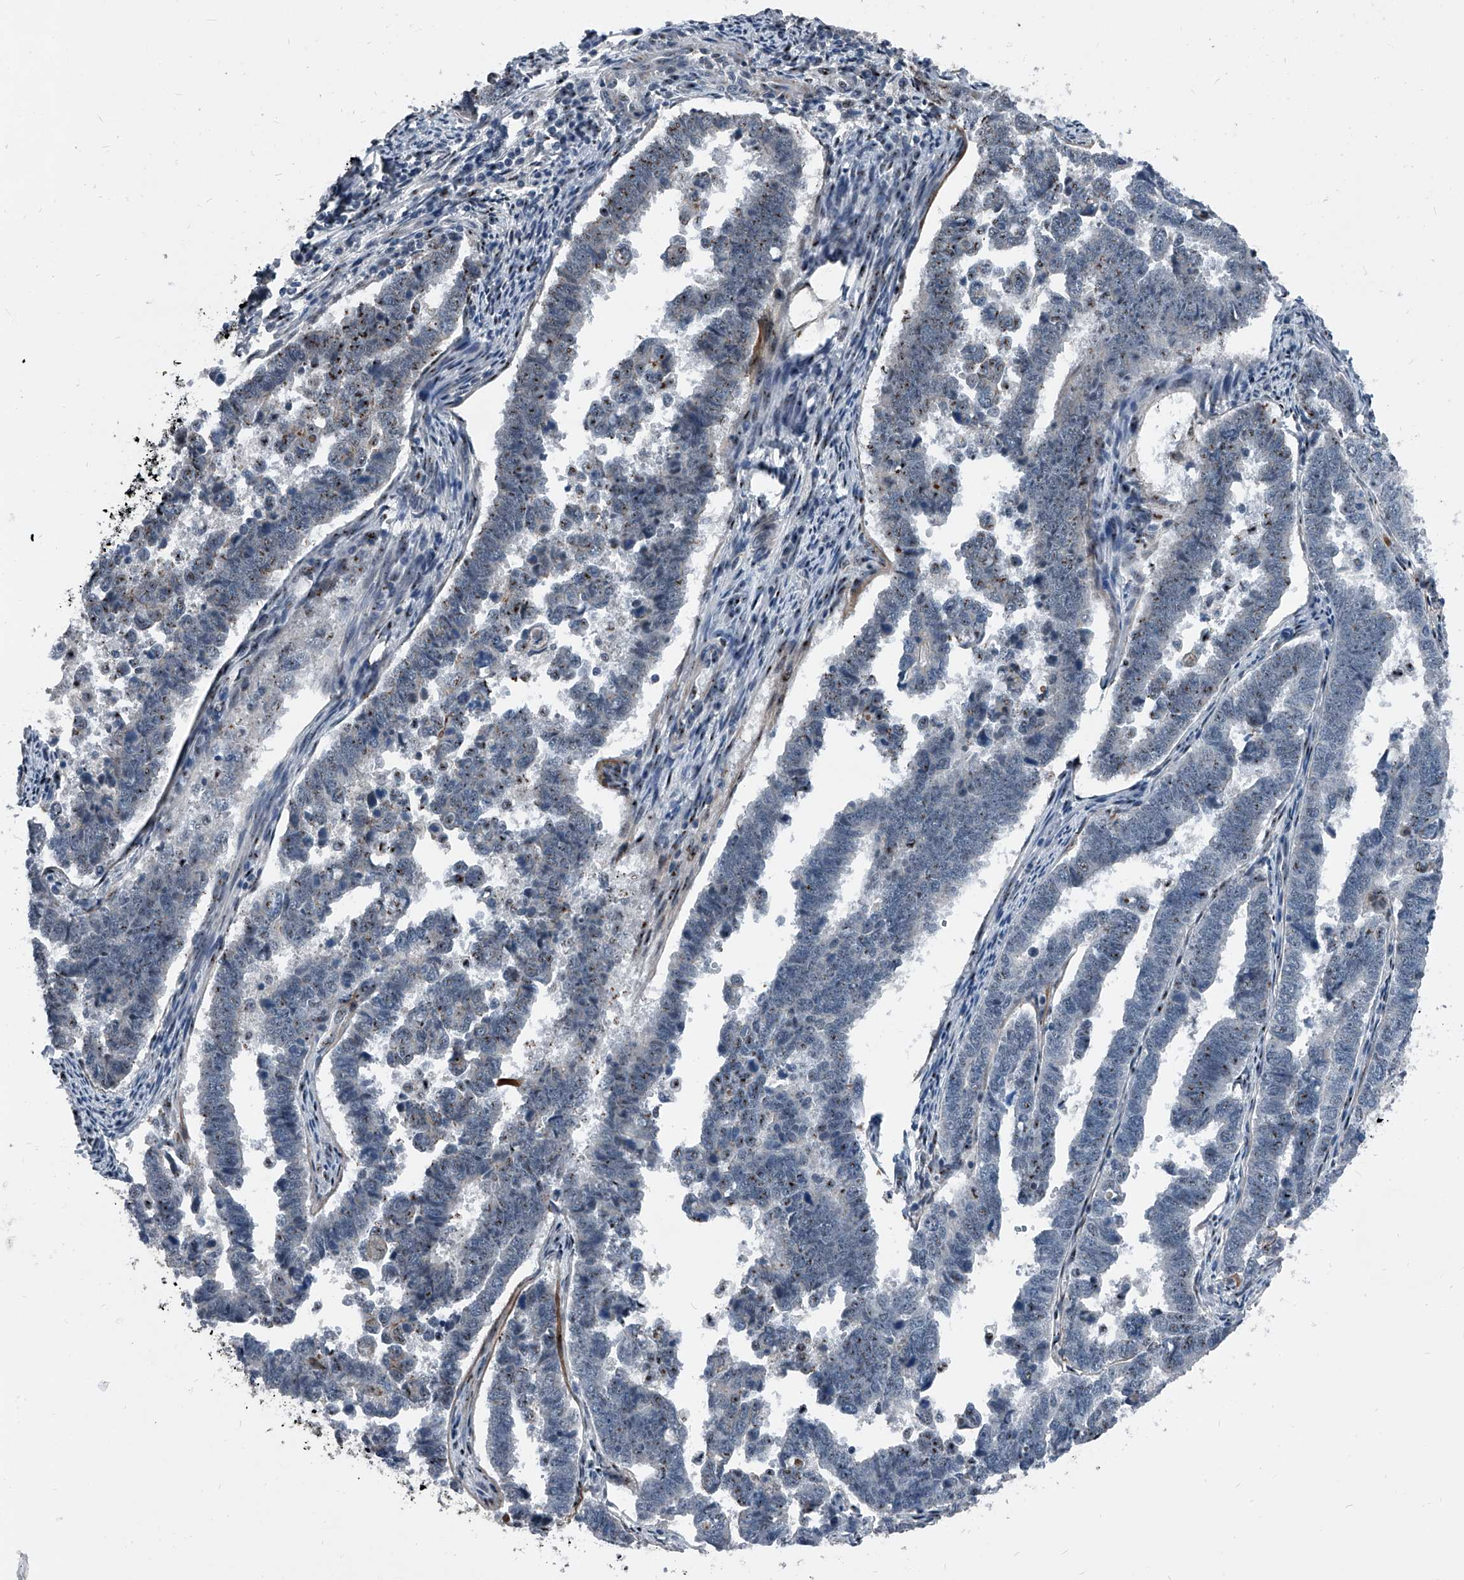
{"staining": {"intensity": "moderate", "quantity": "<25%", "location": "nuclear"}, "tissue": "endometrial cancer", "cell_type": "Tumor cells", "image_type": "cancer", "snomed": [{"axis": "morphology", "description": "Adenocarcinoma, NOS"}, {"axis": "topography", "description": "Endometrium"}], "caption": "Endometrial cancer stained with IHC shows moderate nuclear staining in approximately <25% of tumor cells.", "gene": "MEN1", "patient": {"sex": "female", "age": 75}}